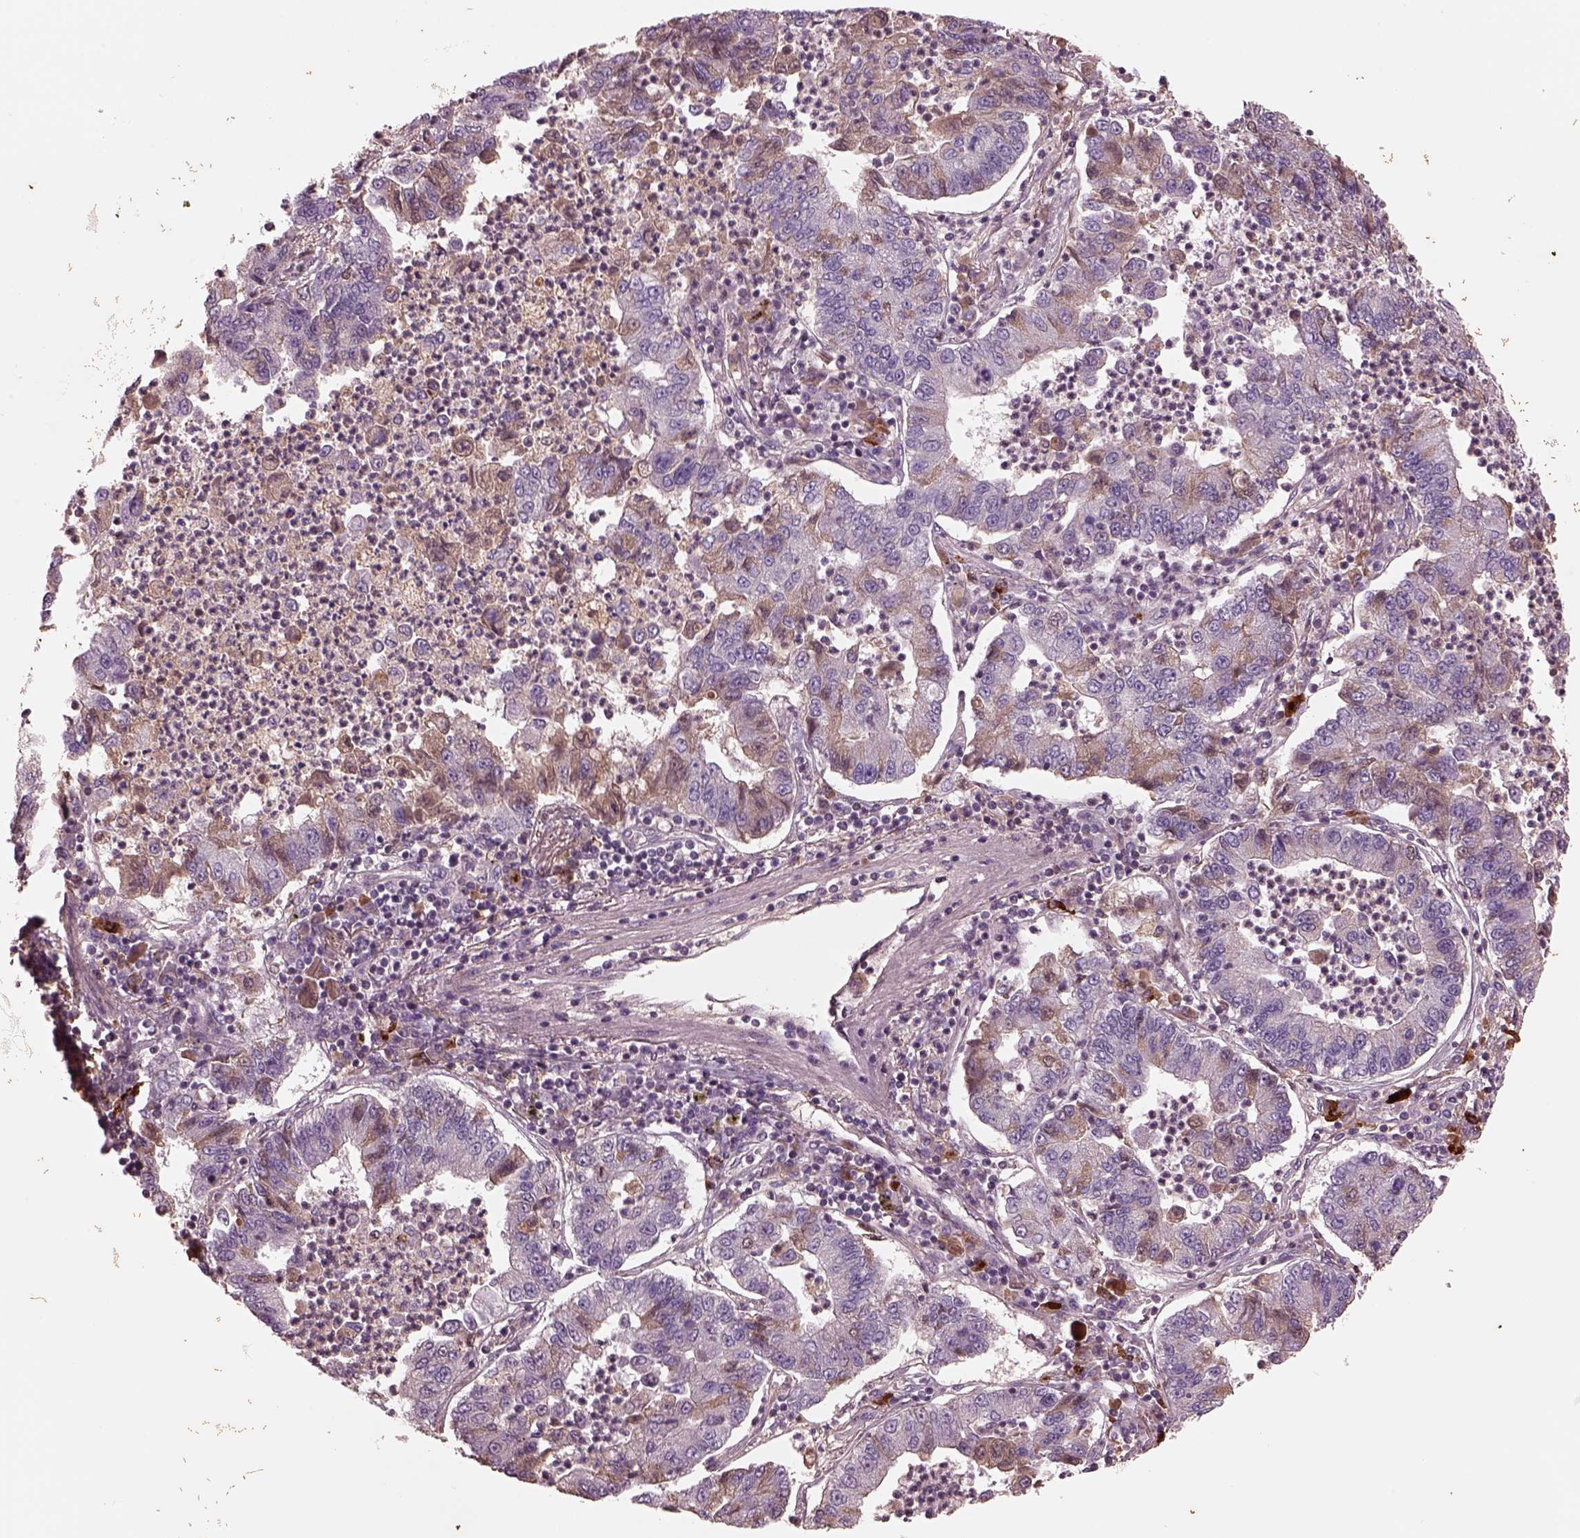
{"staining": {"intensity": "moderate", "quantity": "<25%", "location": "cytoplasmic/membranous"}, "tissue": "lung cancer", "cell_type": "Tumor cells", "image_type": "cancer", "snomed": [{"axis": "morphology", "description": "Adenocarcinoma, NOS"}, {"axis": "topography", "description": "Lung"}], "caption": "Protein expression analysis of lung cancer (adenocarcinoma) reveals moderate cytoplasmic/membranous expression in approximately <25% of tumor cells.", "gene": "PTX4", "patient": {"sex": "female", "age": 57}}